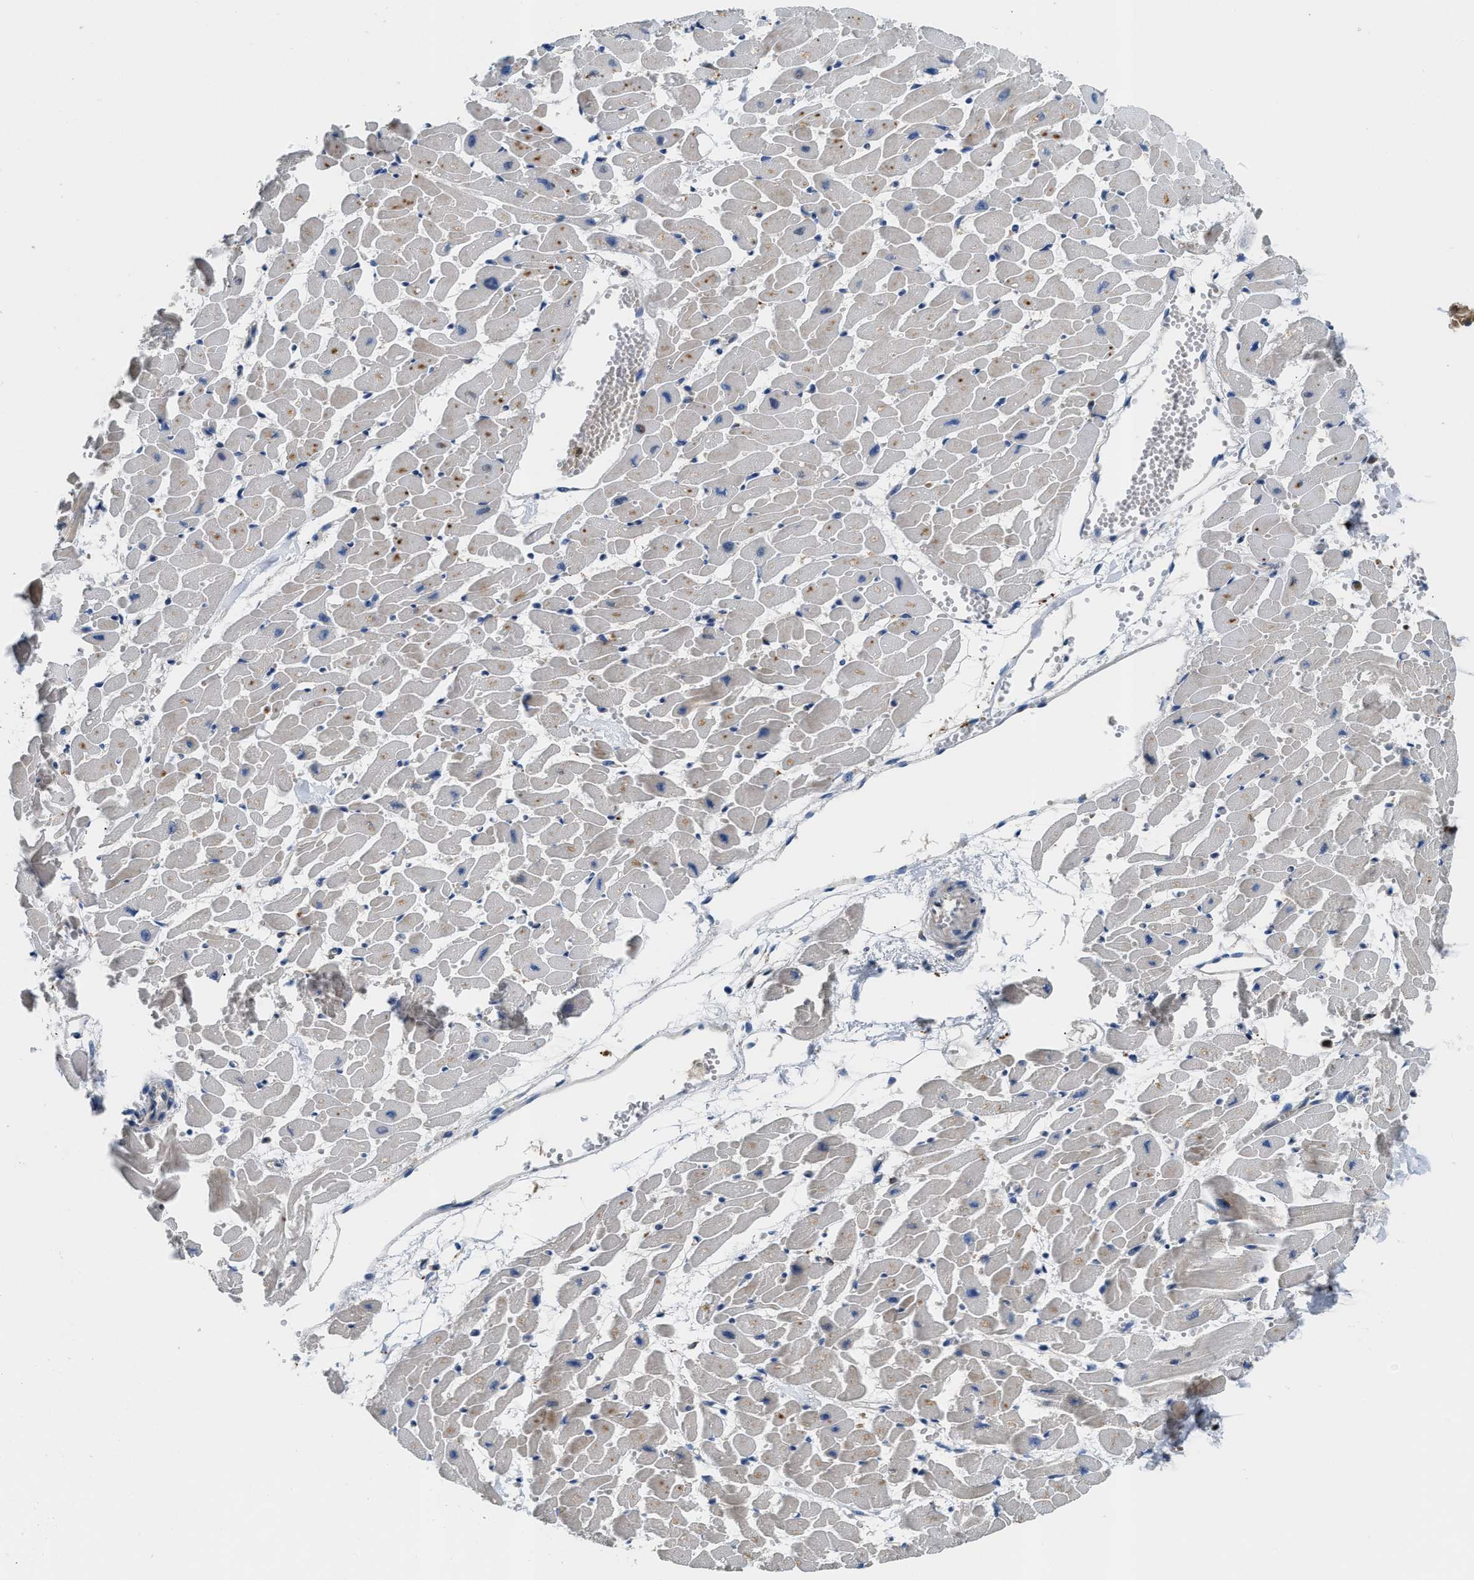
{"staining": {"intensity": "moderate", "quantity": "<25%", "location": "cytoplasmic/membranous"}, "tissue": "heart muscle", "cell_type": "Cardiomyocytes", "image_type": "normal", "snomed": [{"axis": "morphology", "description": "Normal tissue, NOS"}, {"axis": "topography", "description": "Heart"}], "caption": "Immunohistochemical staining of normal heart muscle demonstrates low levels of moderate cytoplasmic/membranous expression in about <25% of cardiomyocytes. Using DAB (3,3'-diaminobenzidine) (brown) and hematoxylin (blue) stains, captured at high magnification using brightfield microscopy.", "gene": "OSTF1", "patient": {"sex": "female", "age": 19}}